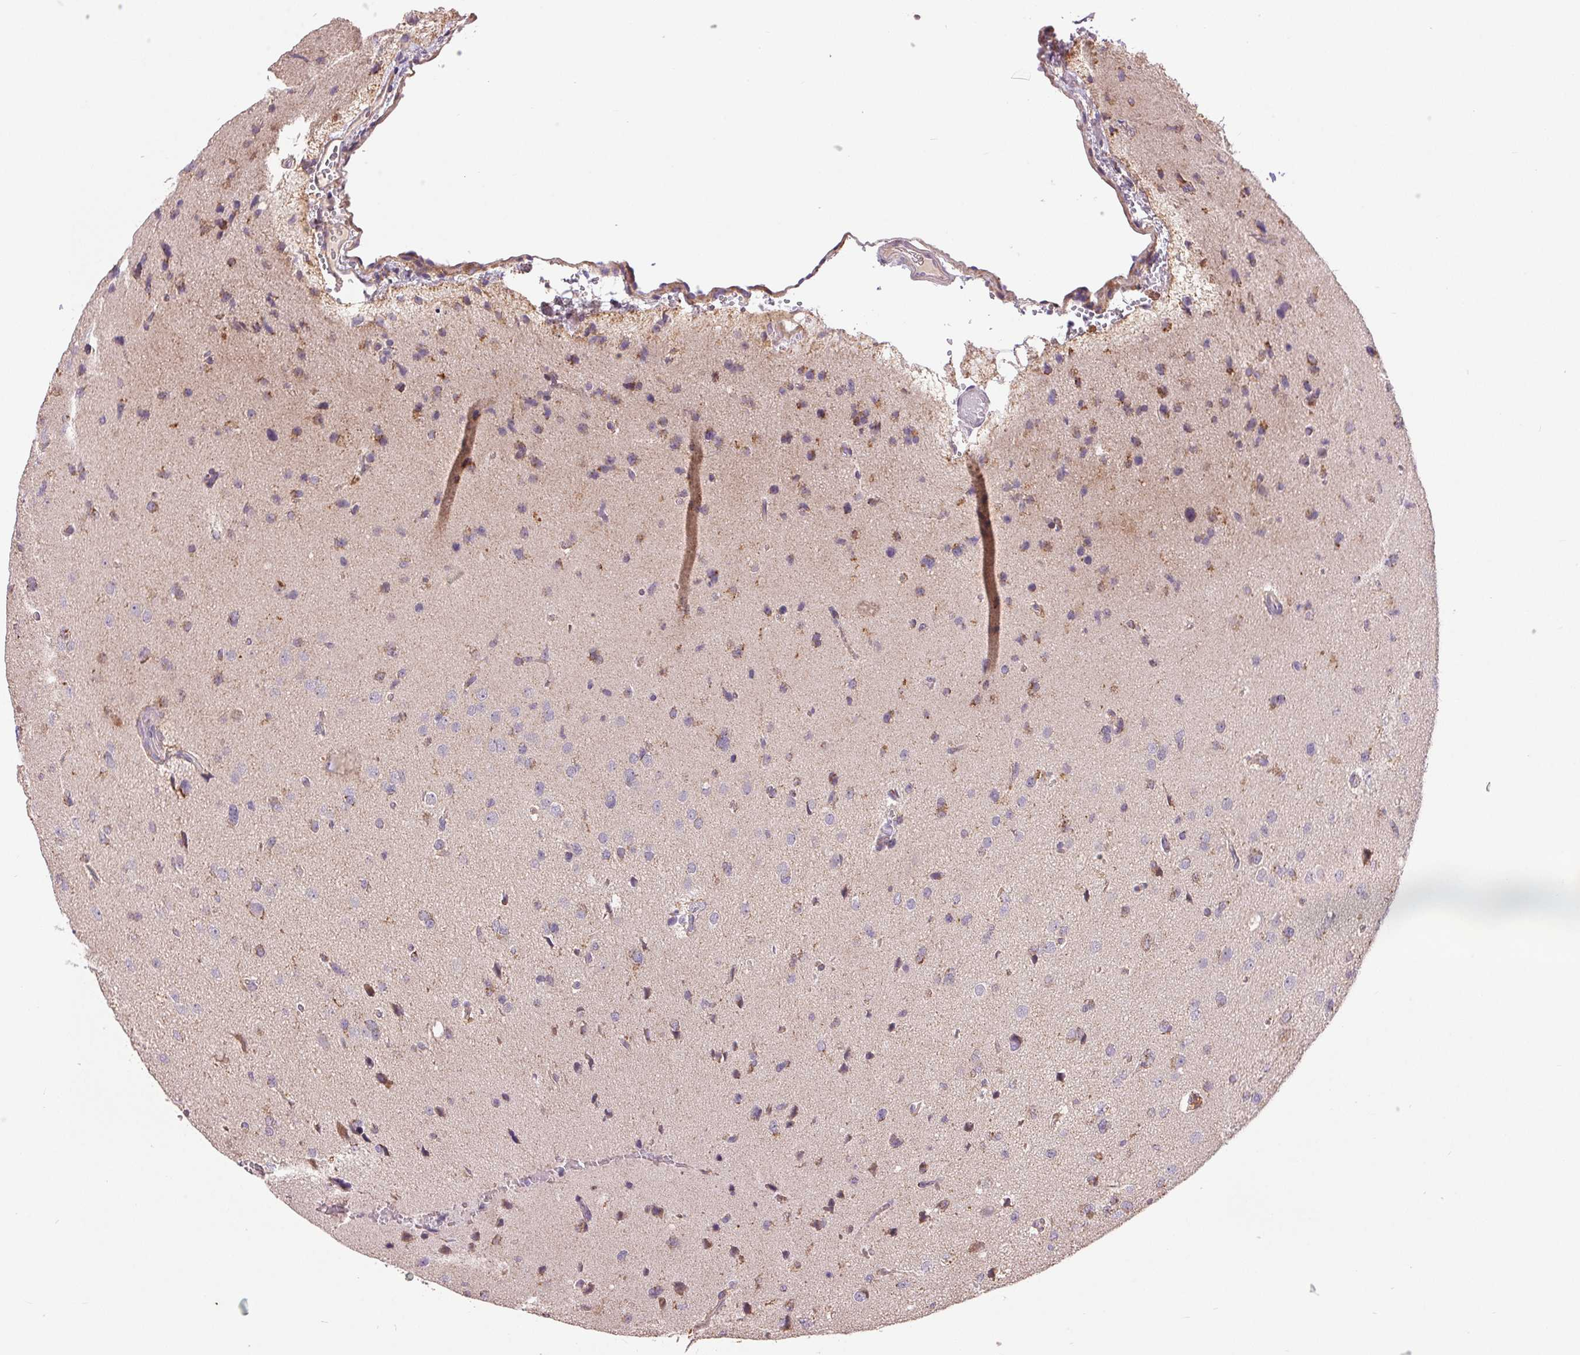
{"staining": {"intensity": "weak", "quantity": "<25%", "location": "cytoplasmic/membranous"}, "tissue": "glioma", "cell_type": "Tumor cells", "image_type": "cancer", "snomed": [{"axis": "morphology", "description": "Glioma, malignant, Low grade"}, {"axis": "topography", "description": "Brain"}], "caption": "The histopathology image exhibits no significant positivity in tumor cells of glioma.", "gene": "DGUOK", "patient": {"sex": "female", "age": 55}}